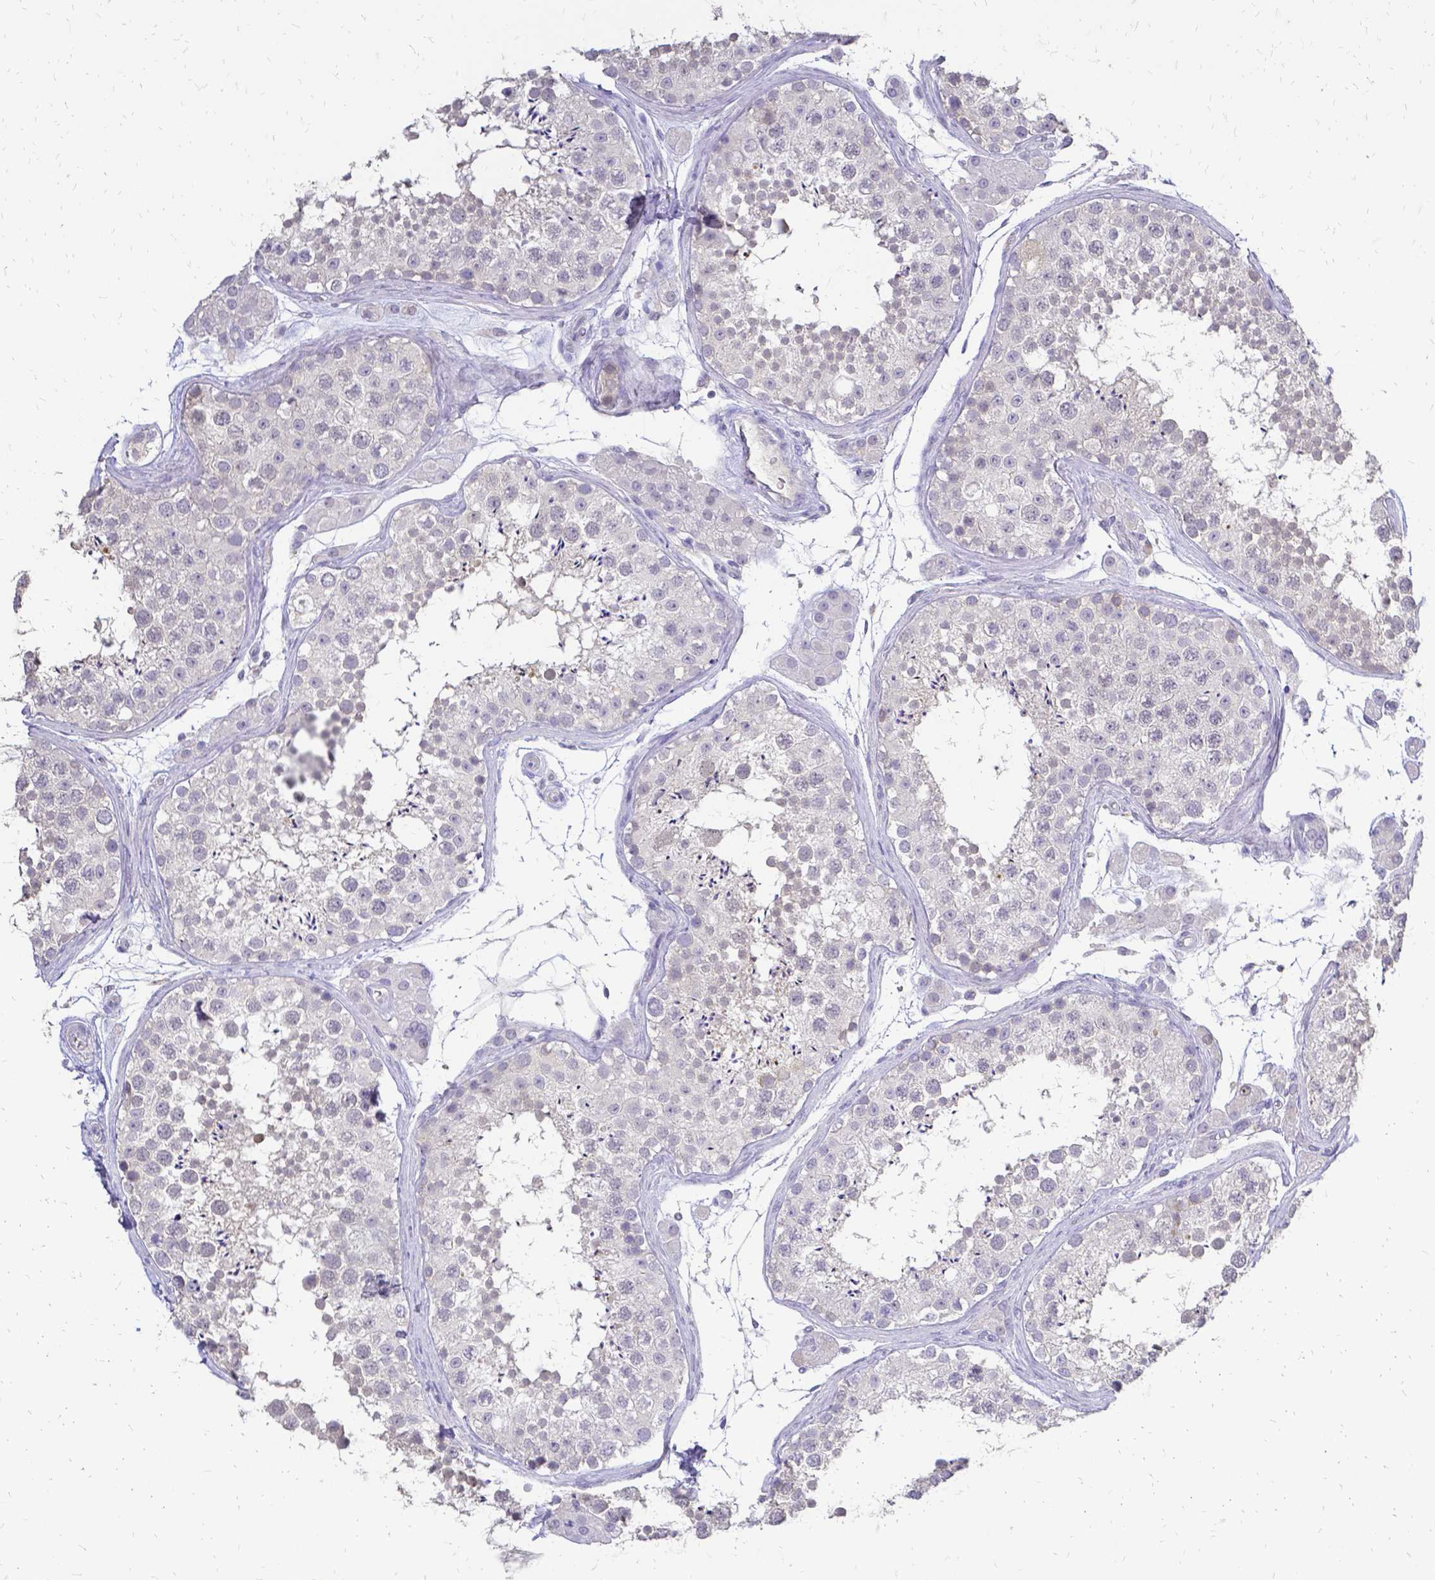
{"staining": {"intensity": "negative", "quantity": "none", "location": "none"}, "tissue": "testis", "cell_type": "Cells in seminiferous ducts", "image_type": "normal", "snomed": [{"axis": "morphology", "description": "Normal tissue, NOS"}, {"axis": "topography", "description": "Testis"}], "caption": "Immunohistochemistry (IHC) photomicrograph of normal testis stained for a protein (brown), which exhibits no staining in cells in seminiferous ducts.", "gene": "CIB1", "patient": {"sex": "male", "age": 41}}